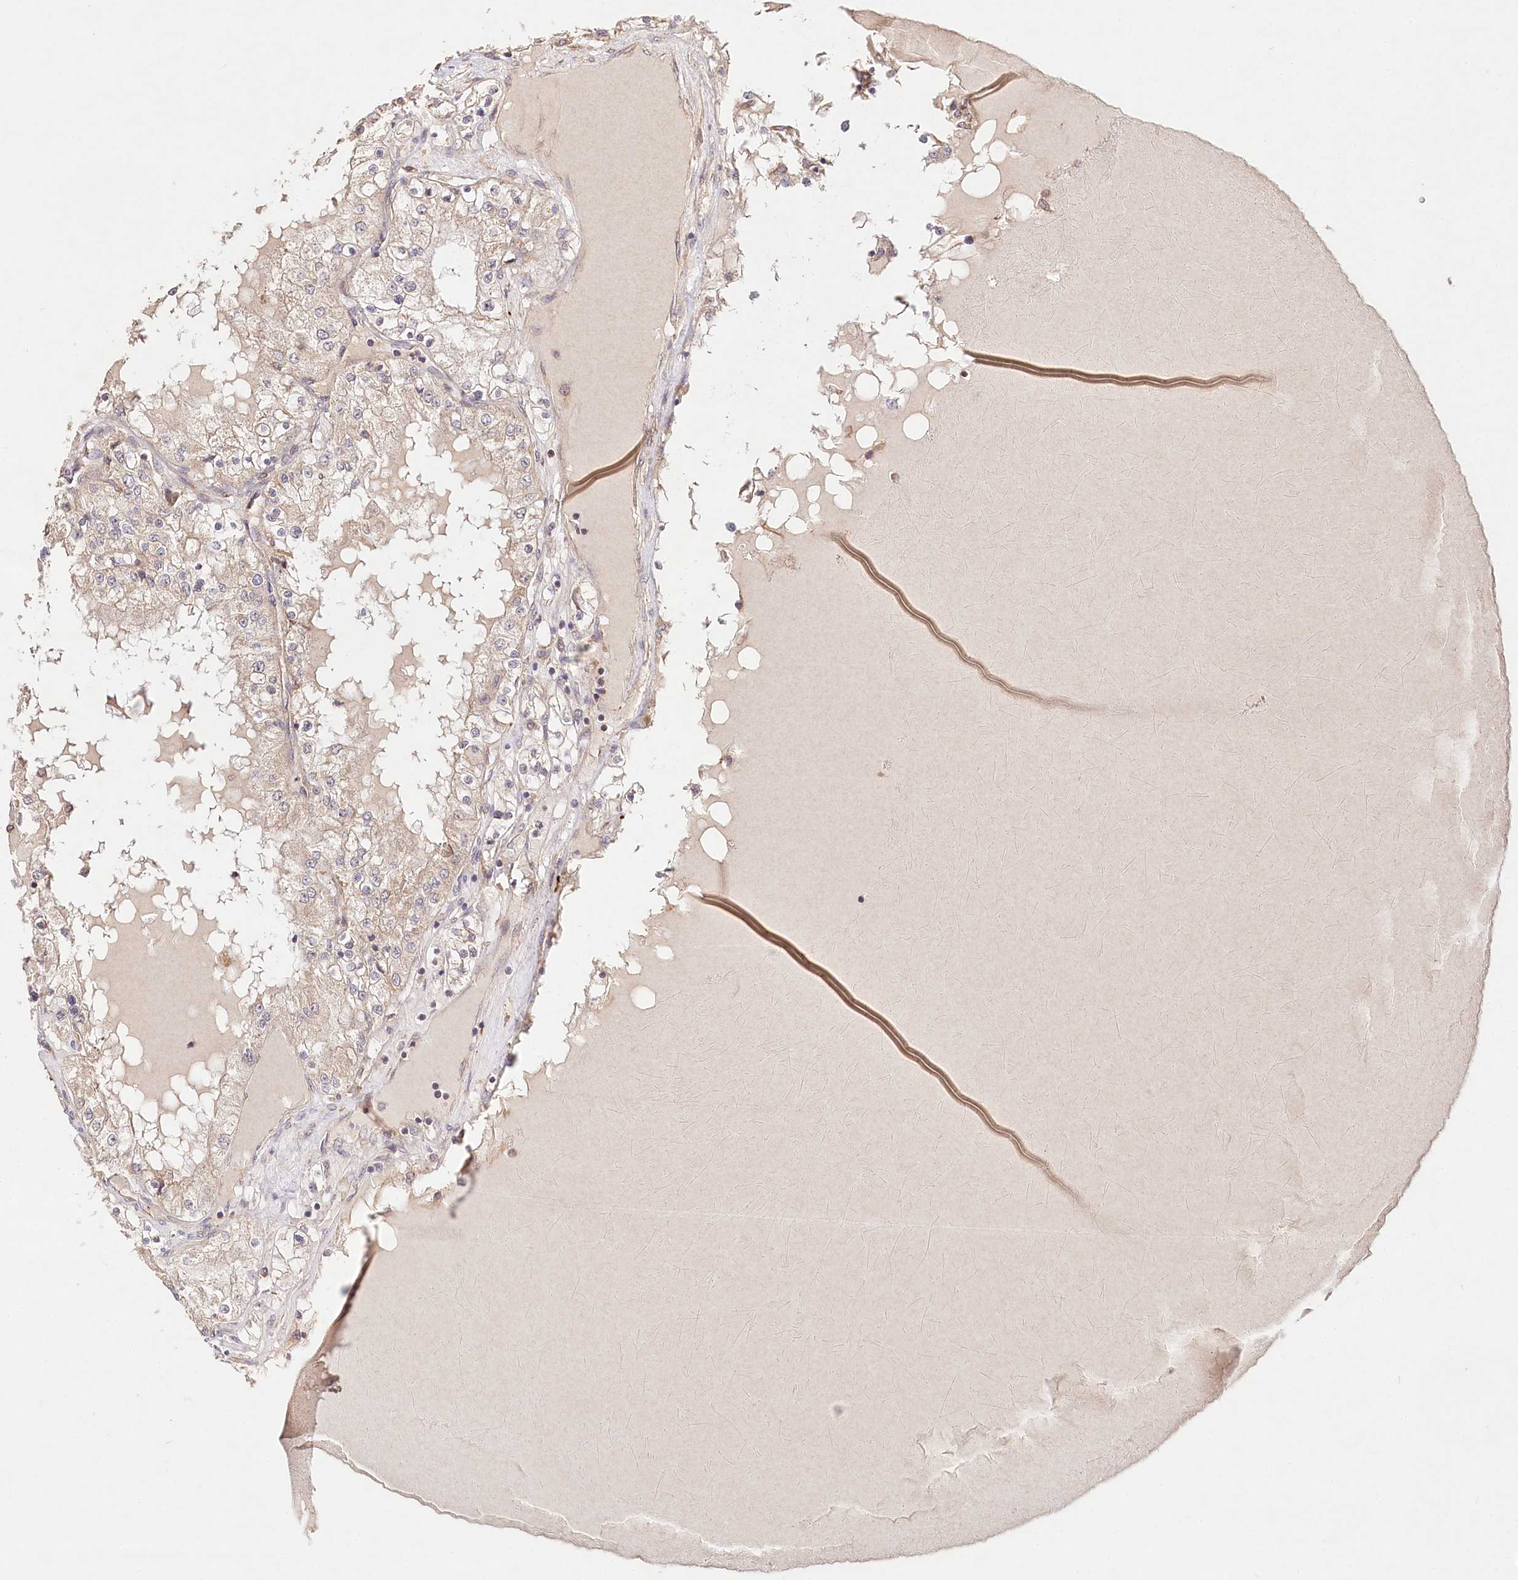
{"staining": {"intensity": "weak", "quantity": ">75%", "location": "cytoplasmic/membranous"}, "tissue": "renal cancer", "cell_type": "Tumor cells", "image_type": "cancer", "snomed": [{"axis": "morphology", "description": "Adenocarcinoma, NOS"}, {"axis": "topography", "description": "Kidney"}], "caption": "Renal adenocarcinoma tissue exhibits weak cytoplasmic/membranous expression in about >75% of tumor cells, visualized by immunohistochemistry.", "gene": "DMXL1", "patient": {"sex": "male", "age": 68}}